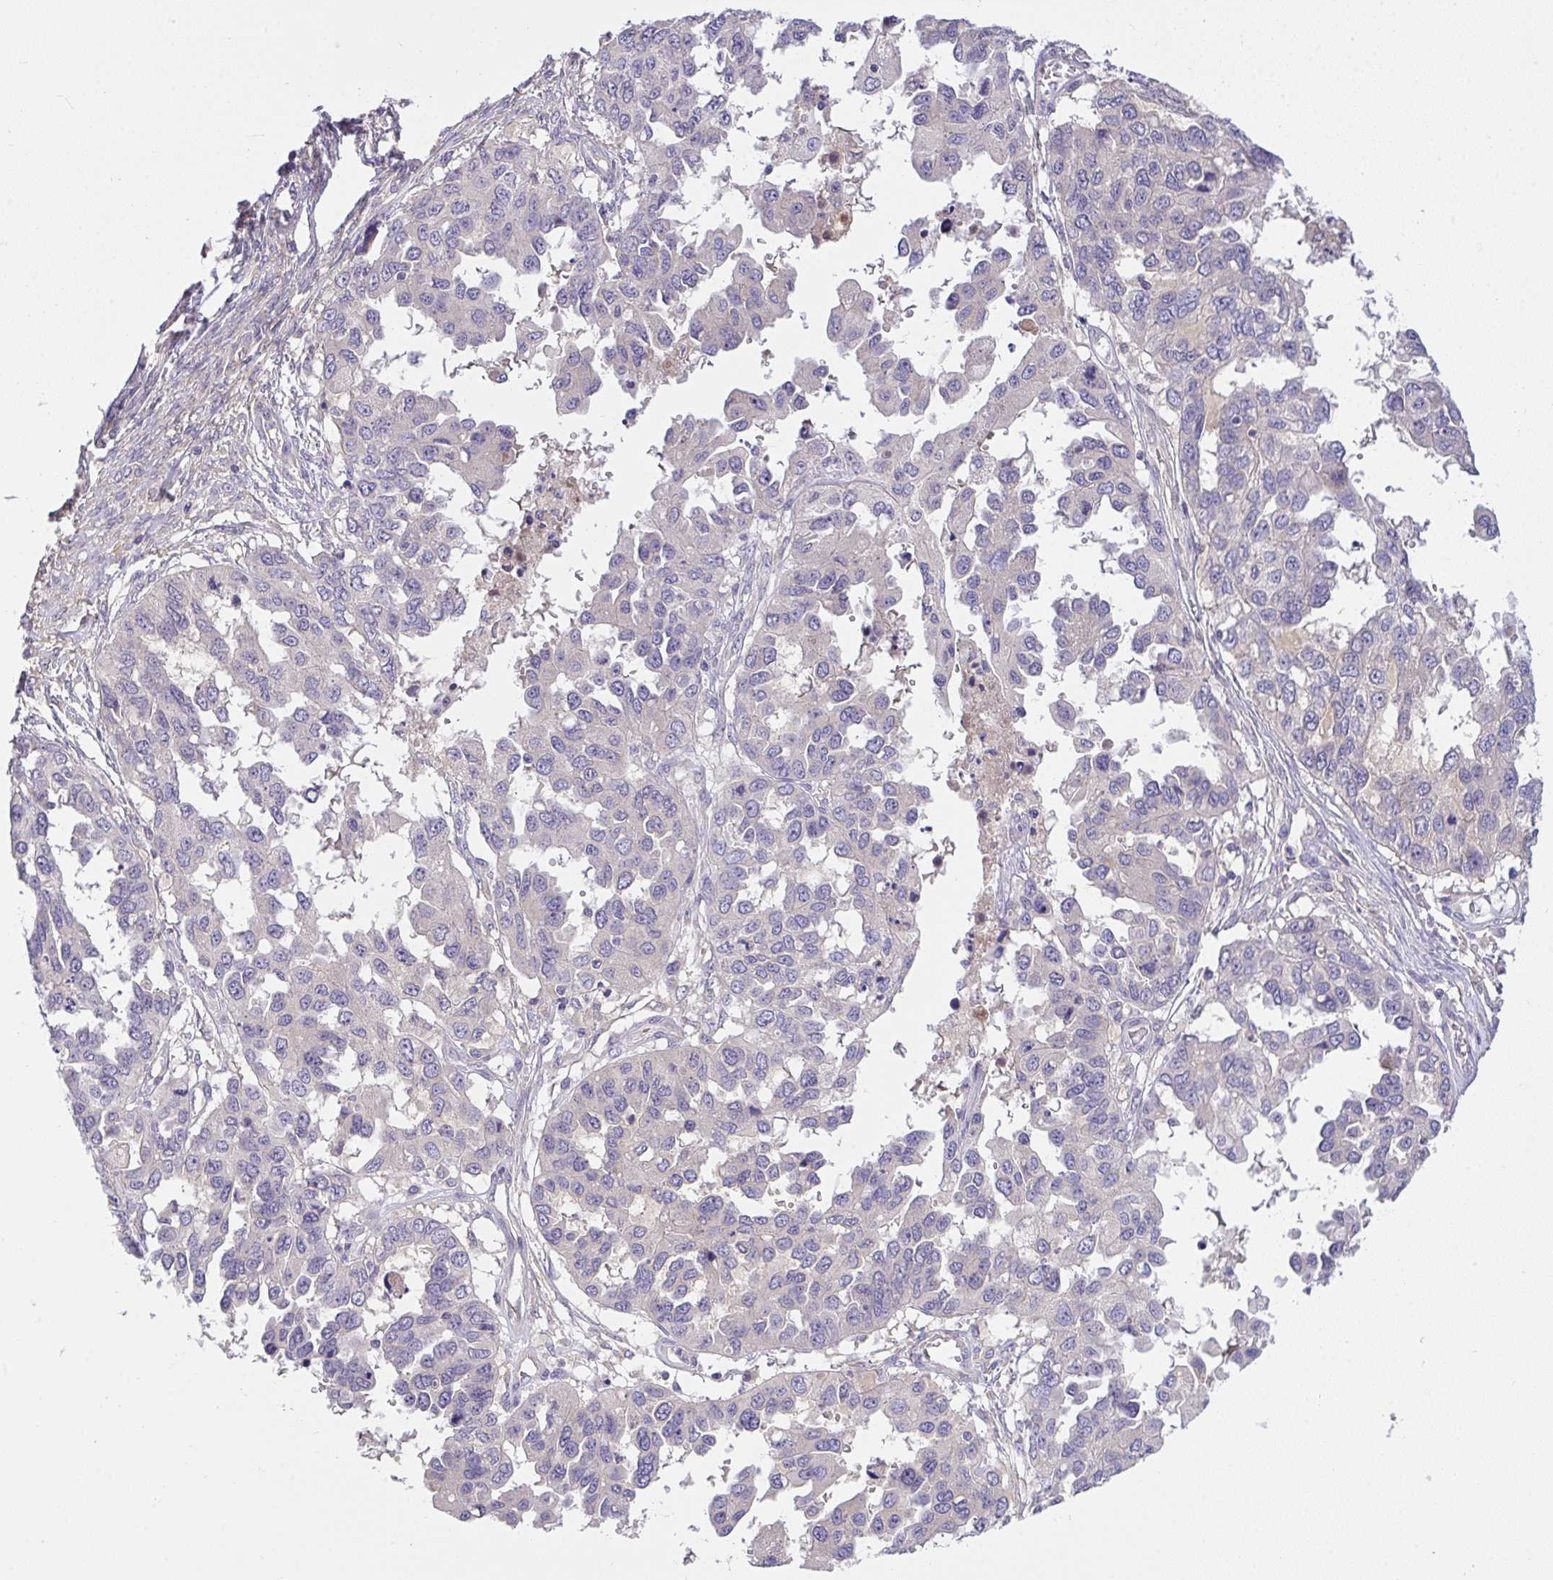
{"staining": {"intensity": "negative", "quantity": "none", "location": "none"}, "tissue": "ovarian cancer", "cell_type": "Tumor cells", "image_type": "cancer", "snomed": [{"axis": "morphology", "description": "Cystadenocarcinoma, serous, NOS"}, {"axis": "topography", "description": "Ovary"}], "caption": "The immunohistochemistry micrograph has no significant staining in tumor cells of serous cystadenocarcinoma (ovarian) tissue.", "gene": "ZNF581", "patient": {"sex": "female", "age": 53}}